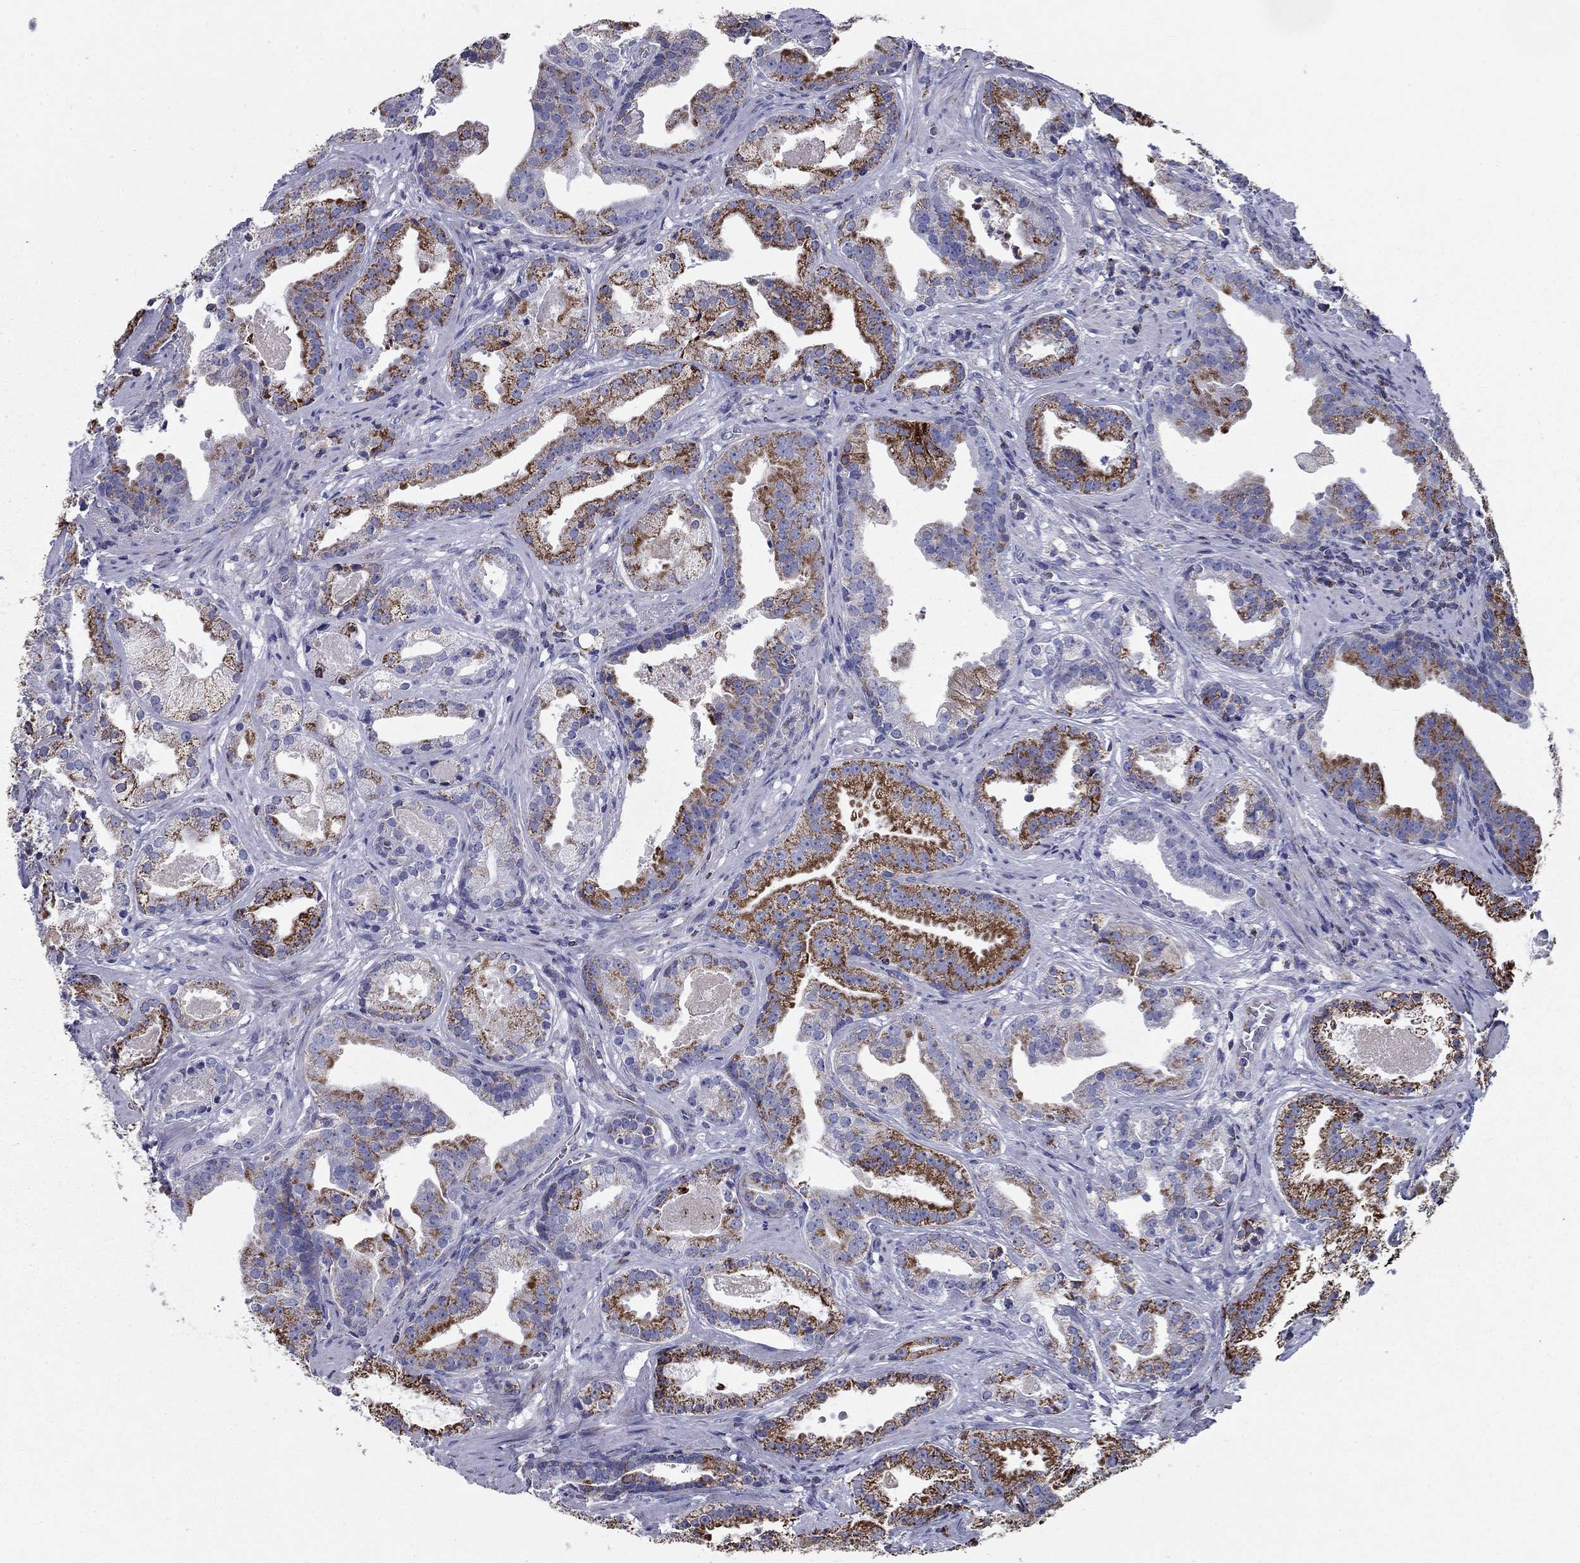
{"staining": {"intensity": "strong", "quantity": "25%-75%", "location": "cytoplasmic/membranous"}, "tissue": "prostate cancer", "cell_type": "Tumor cells", "image_type": "cancer", "snomed": [{"axis": "morphology", "description": "Adenocarcinoma, NOS"}, {"axis": "morphology", "description": "Adenocarcinoma, High grade"}, {"axis": "topography", "description": "Prostate"}], "caption": "Adenocarcinoma (high-grade) (prostate) tissue demonstrates strong cytoplasmic/membranous positivity in approximately 25%-75% of tumor cells", "gene": "NDUFA4L2", "patient": {"sex": "male", "age": 64}}